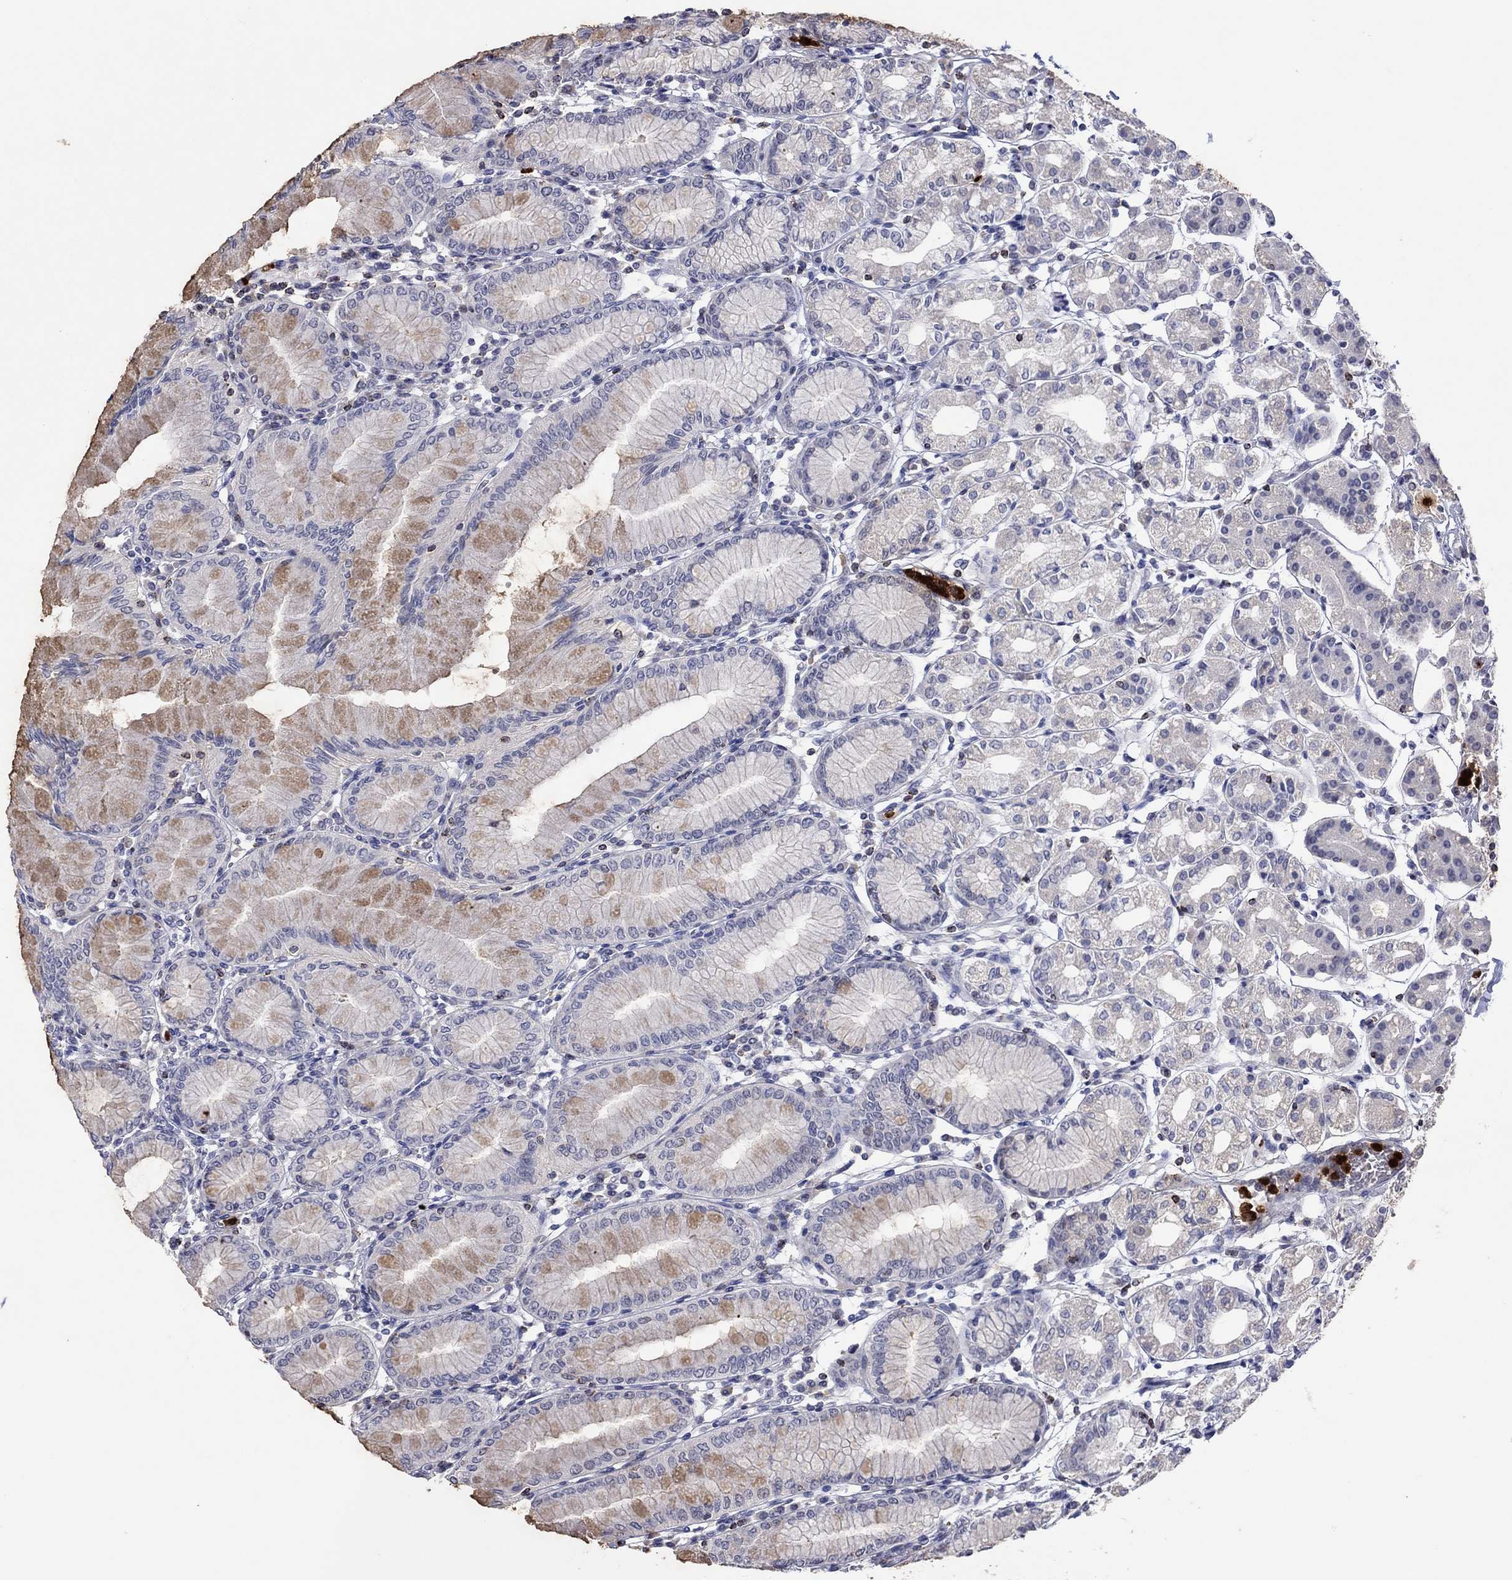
{"staining": {"intensity": "weak", "quantity": "25%-75%", "location": "cytoplasmic/membranous"}, "tissue": "stomach", "cell_type": "Glandular cells", "image_type": "normal", "snomed": [{"axis": "morphology", "description": "Normal tissue, NOS"}, {"axis": "topography", "description": "Skeletal muscle"}, {"axis": "topography", "description": "Stomach"}], "caption": "A brown stain highlights weak cytoplasmic/membranous expression of a protein in glandular cells of unremarkable stomach. (brown staining indicates protein expression, while blue staining denotes nuclei).", "gene": "CCL5", "patient": {"sex": "female", "age": 57}}